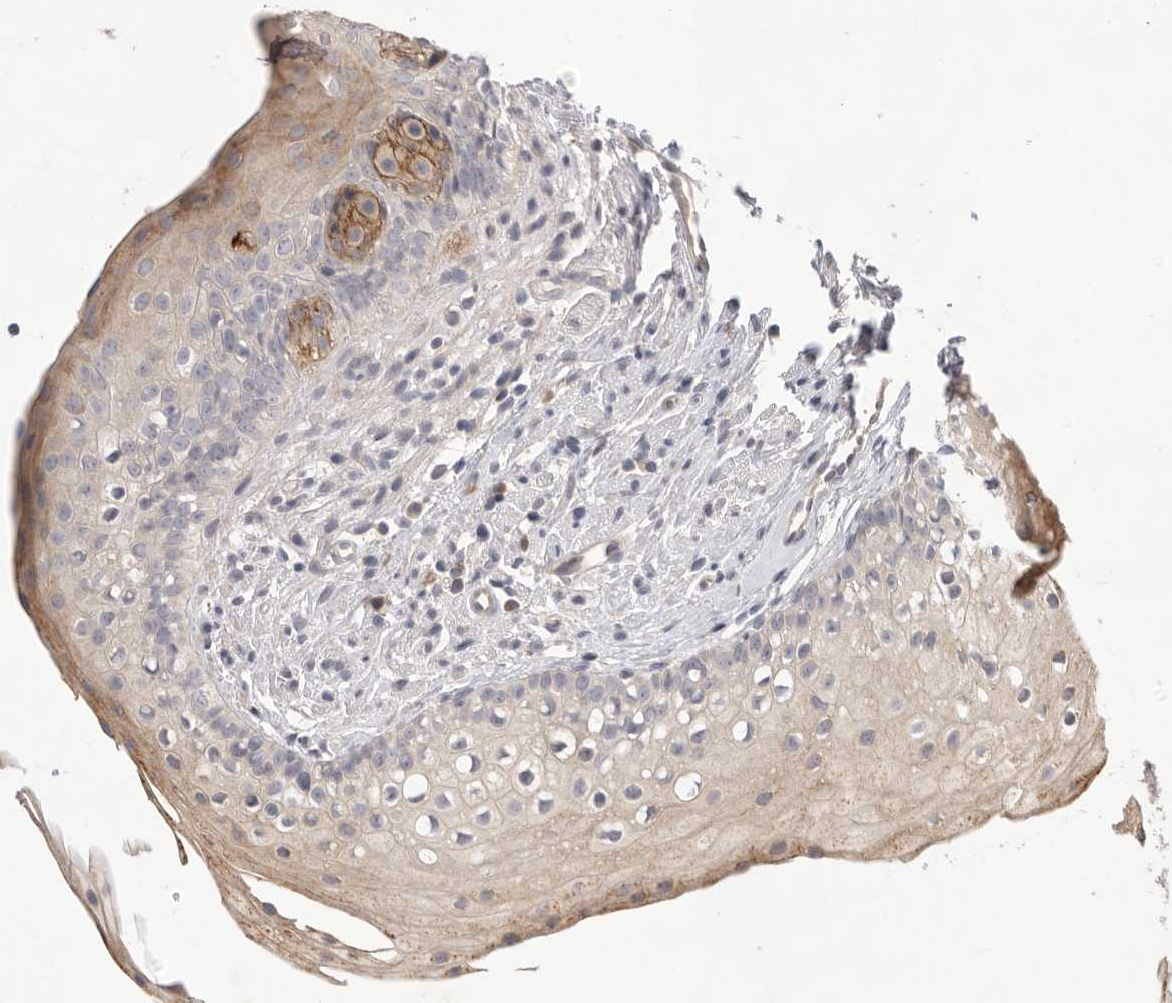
{"staining": {"intensity": "moderate", "quantity": "<25%", "location": "cytoplasmic/membranous"}, "tissue": "oral mucosa", "cell_type": "Squamous epithelial cells", "image_type": "normal", "snomed": [{"axis": "morphology", "description": "Normal tissue, NOS"}, {"axis": "topography", "description": "Oral tissue"}], "caption": "Immunohistochemistry histopathology image of benign oral mucosa: human oral mucosa stained using immunohistochemistry displays low levels of moderate protein expression localized specifically in the cytoplasmic/membranous of squamous epithelial cells, appearing as a cytoplasmic/membranous brown color.", "gene": "NRCAM", "patient": {"sex": "male", "age": 28}}